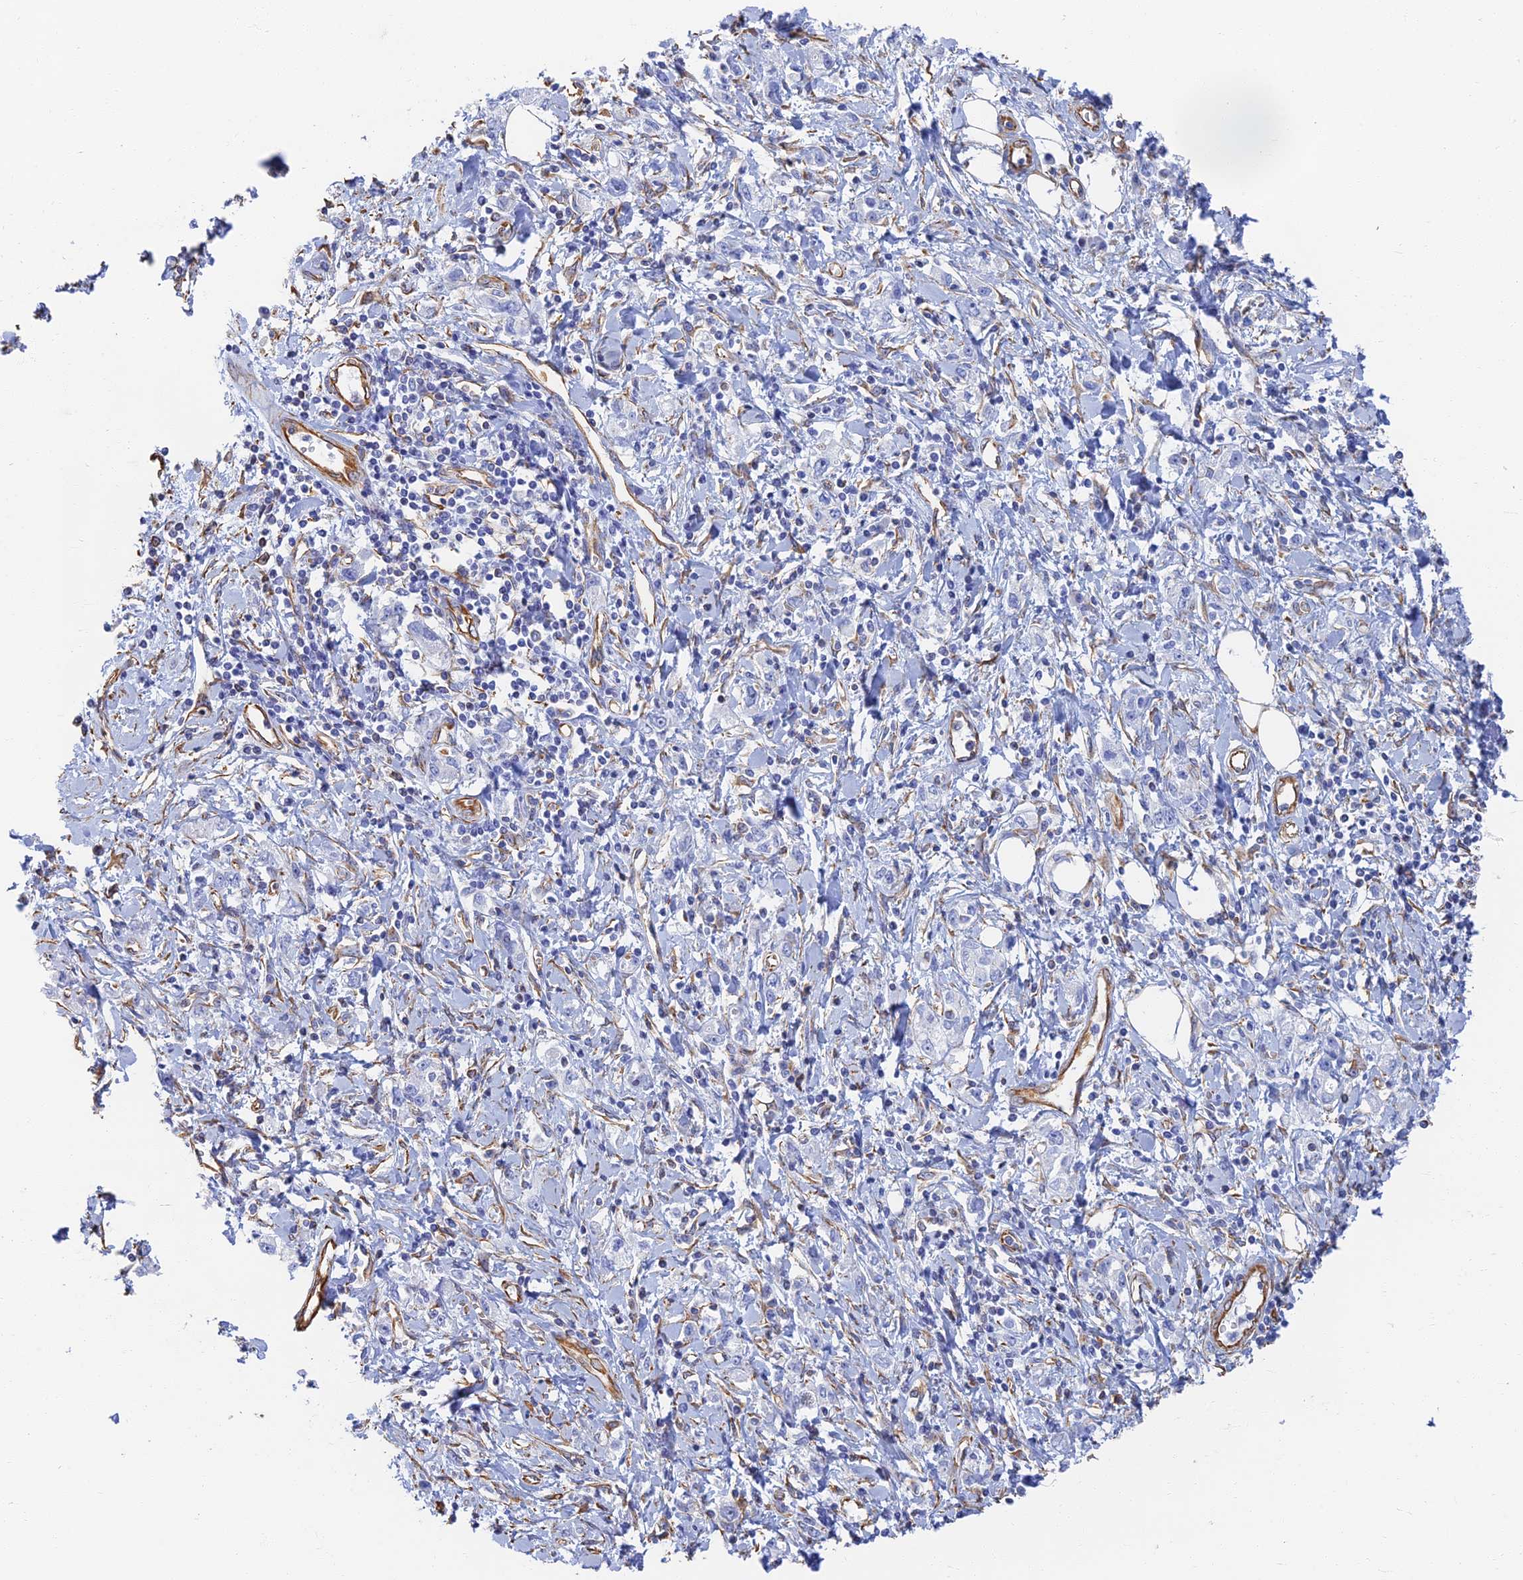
{"staining": {"intensity": "negative", "quantity": "none", "location": "none"}, "tissue": "stomach cancer", "cell_type": "Tumor cells", "image_type": "cancer", "snomed": [{"axis": "morphology", "description": "Adenocarcinoma, NOS"}, {"axis": "topography", "description": "Stomach"}], "caption": "There is no significant expression in tumor cells of stomach cancer (adenocarcinoma).", "gene": "RMC1", "patient": {"sex": "female", "age": 76}}